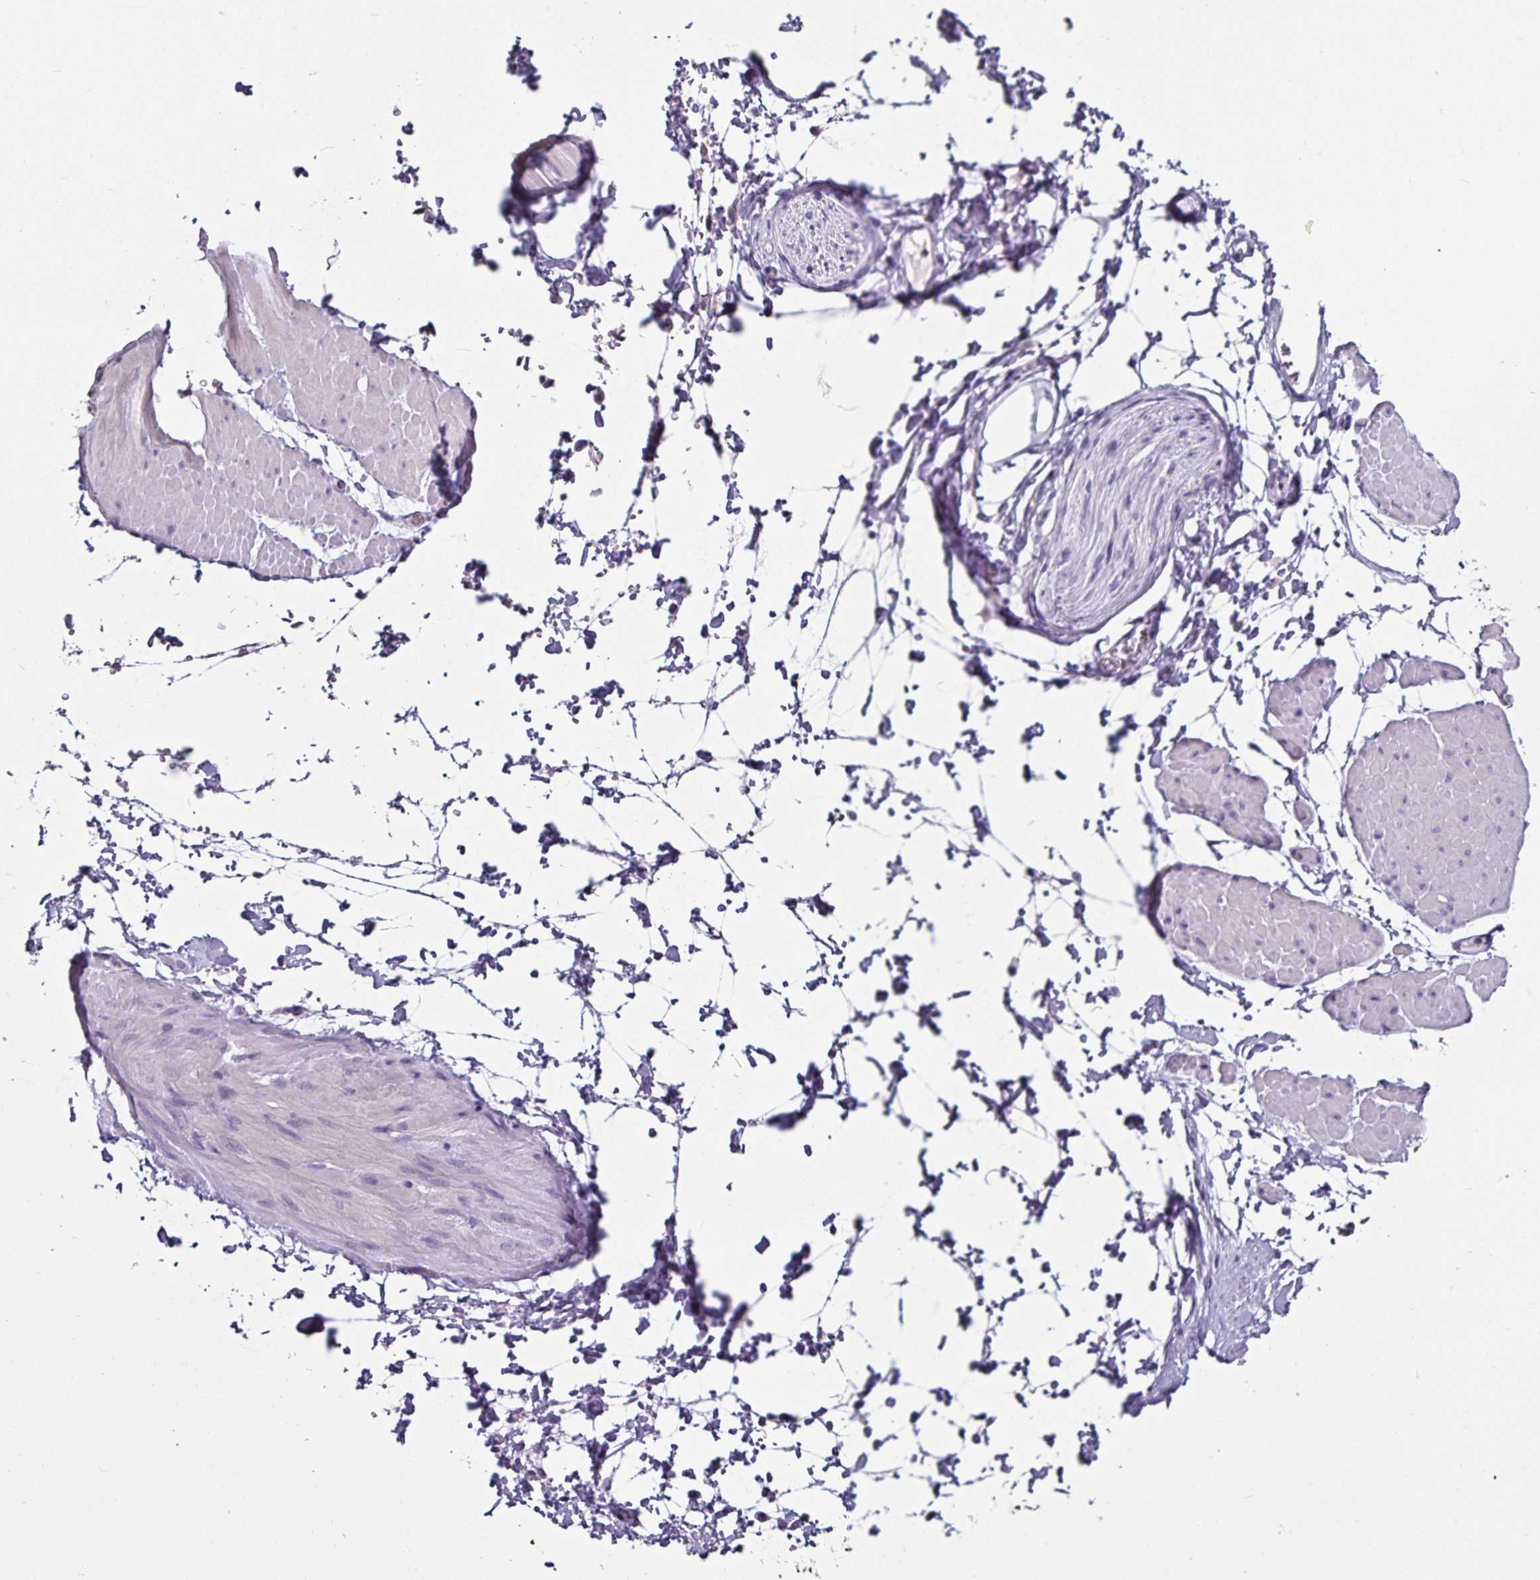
{"staining": {"intensity": "negative", "quantity": "none", "location": "none"}, "tissue": "adipose tissue", "cell_type": "Adipocytes", "image_type": "normal", "snomed": [{"axis": "morphology", "description": "Normal tissue, NOS"}, {"axis": "topography", "description": "Smooth muscle"}, {"axis": "topography", "description": "Peripheral nerve tissue"}], "caption": "Unremarkable adipose tissue was stained to show a protein in brown. There is no significant staining in adipocytes. The staining is performed using DAB (3,3'-diaminobenzidine) brown chromogen with nuclei counter-stained in using hematoxylin.", "gene": "CA12", "patient": {"sex": "male", "age": 58}}